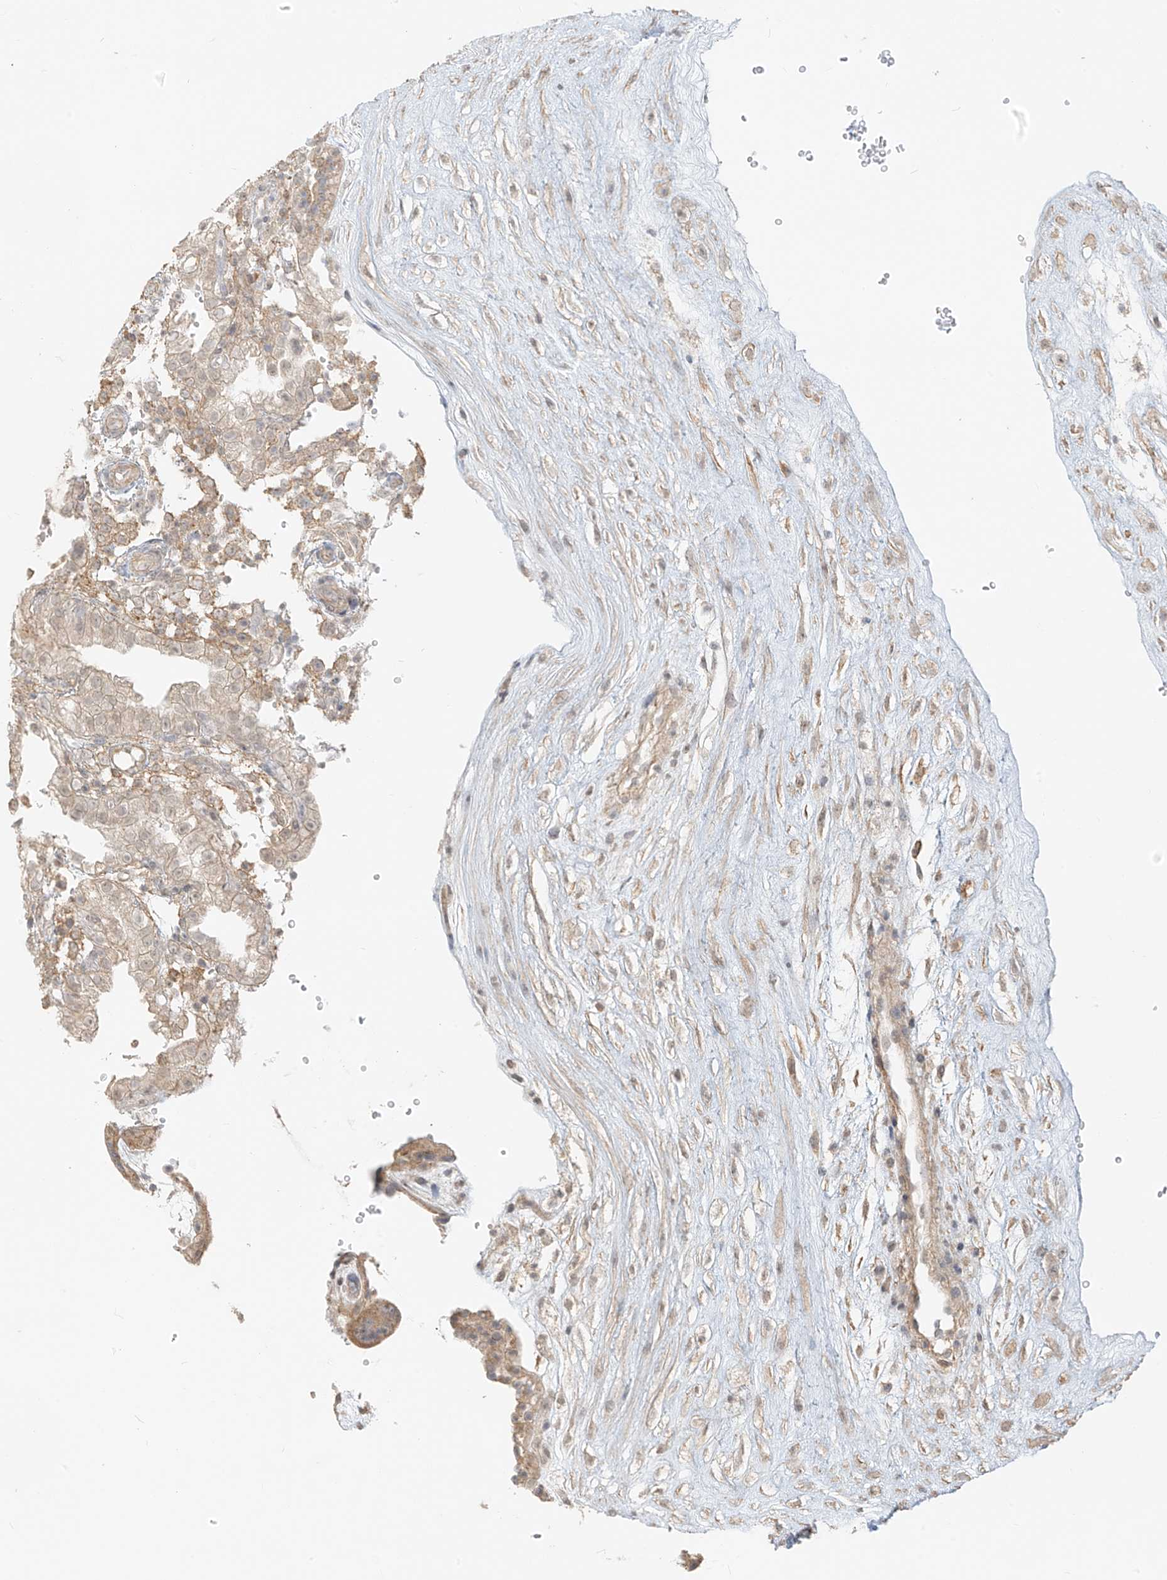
{"staining": {"intensity": "moderate", "quantity": "25%-75%", "location": "cytoplasmic/membranous"}, "tissue": "placenta", "cell_type": "Trophoblastic cells", "image_type": "normal", "snomed": [{"axis": "morphology", "description": "Normal tissue, NOS"}, {"axis": "topography", "description": "Placenta"}], "caption": "The immunohistochemical stain highlights moderate cytoplasmic/membranous staining in trophoblastic cells of normal placenta. The protein is shown in brown color, while the nuclei are stained blue.", "gene": "ABCD1", "patient": {"sex": "female", "age": 18}}